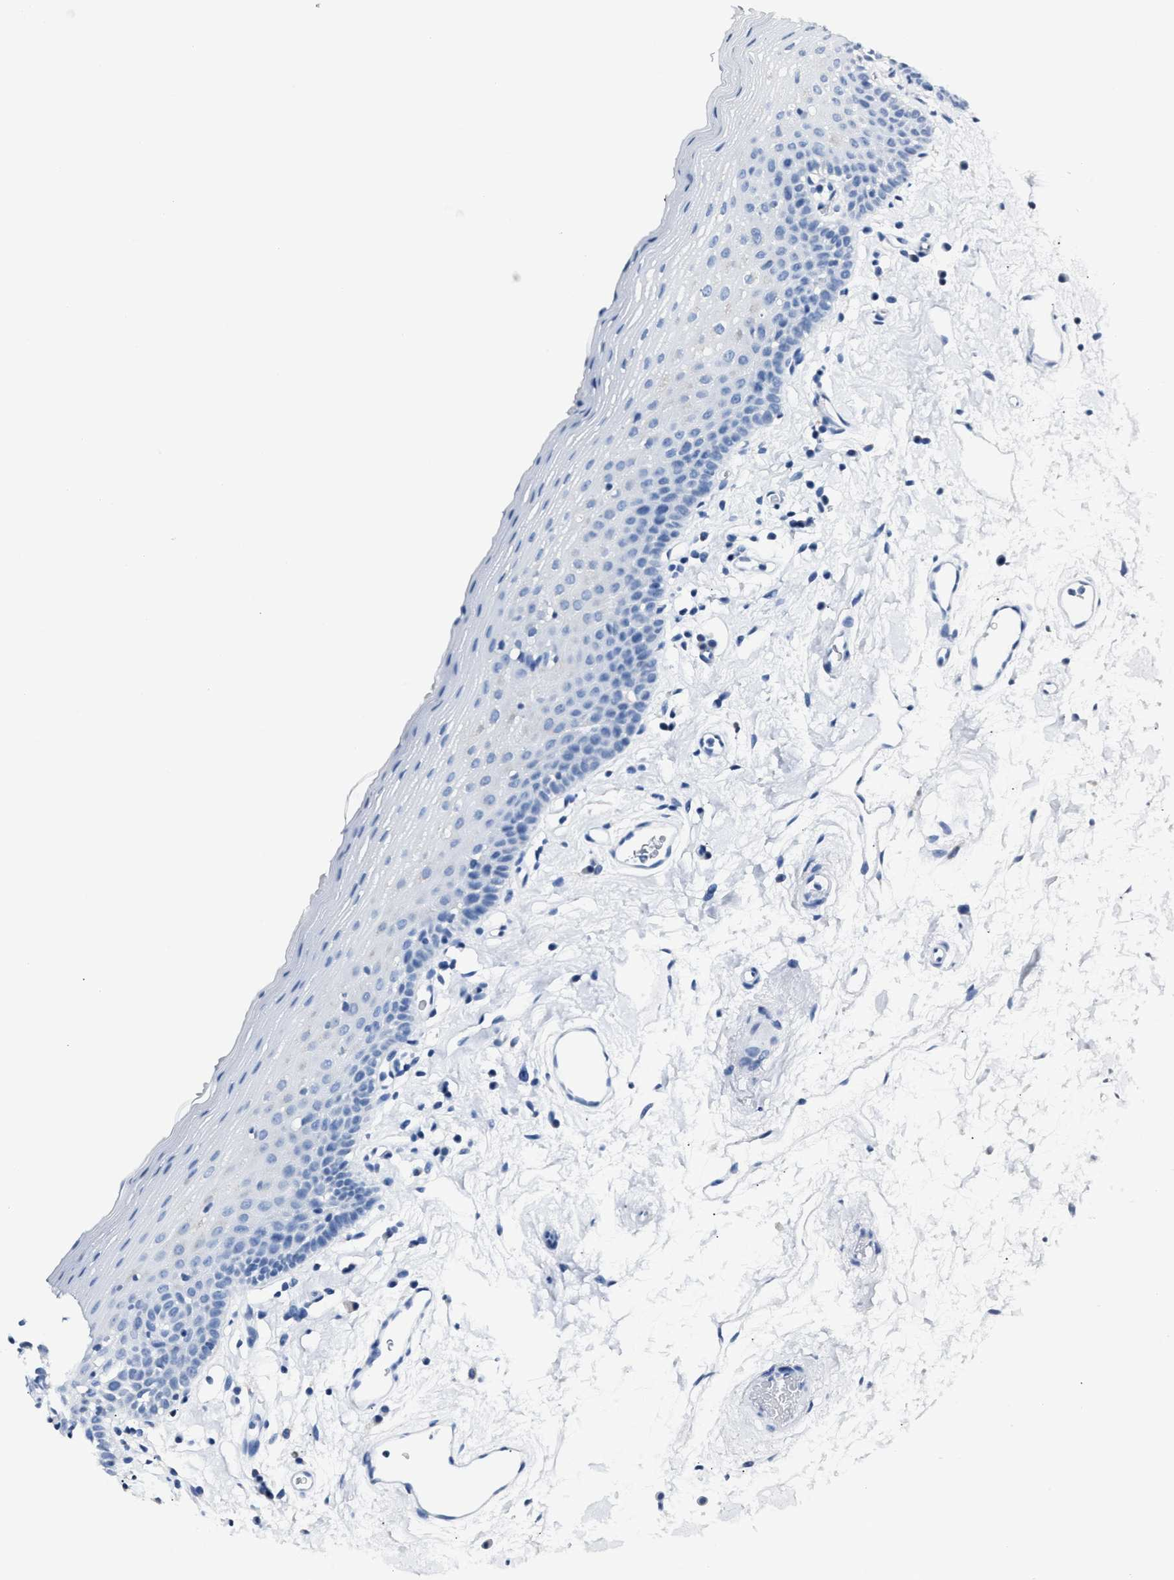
{"staining": {"intensity": "negative", "quantity": "none", "location": "none"}, "tissue": "oral mucosa", "cell_type": "Squamous epithelial cells", "image_type": "normal", "snomed": [{"axis": "morphology", "description": "Normal tissue, NOS"}, {"axis": "topography", "description": "Oral tissue"}], "caption": "IHC of normal human oral mucosa shows no staining in squamous epithelial cells. The staining is performed using DAB brown chromogen with nuclei counter-stained in using hematoxylin.", "gene": "AMACR", "patient": {"sex": "male", "age": 66}}